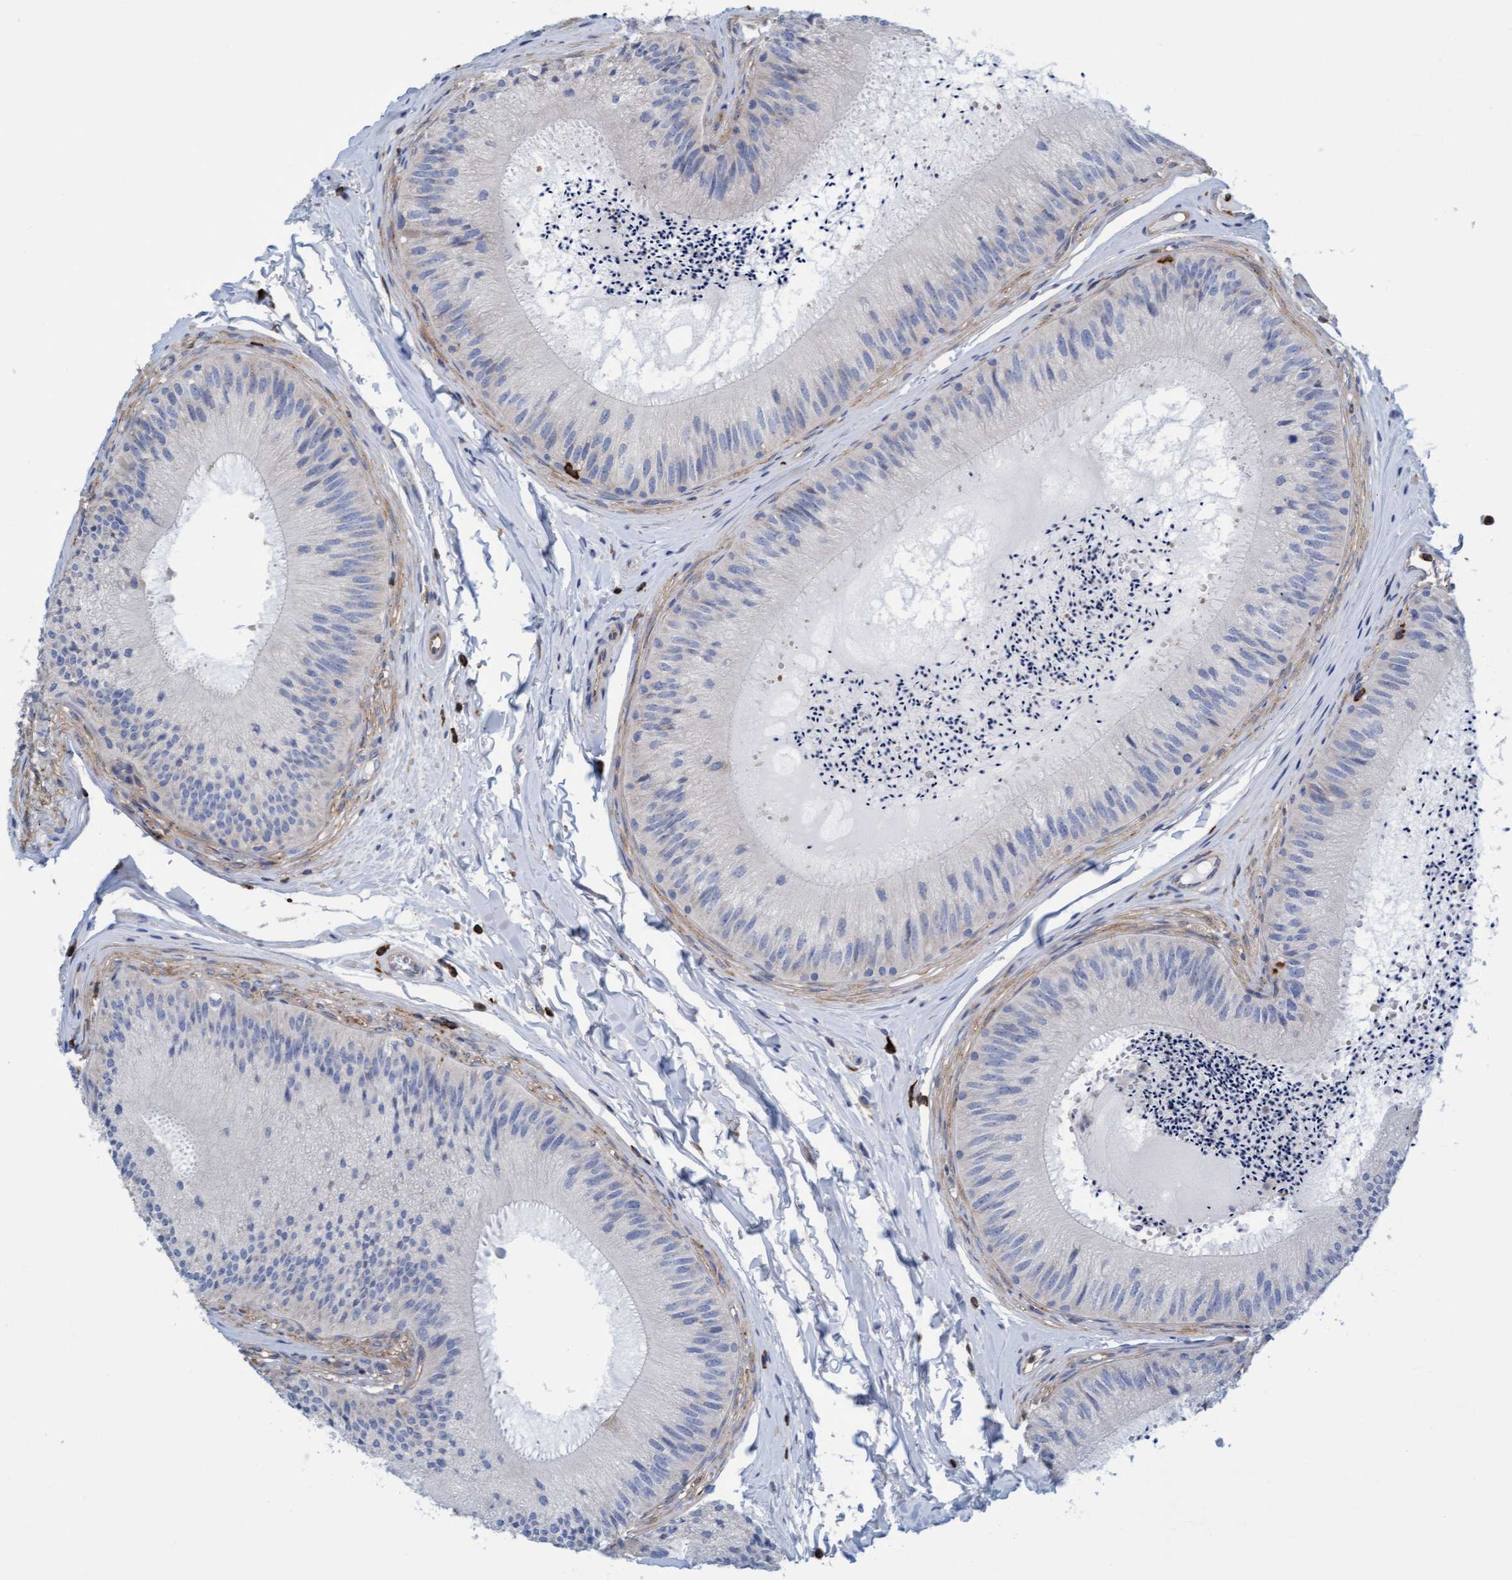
{"staining": {"intensity": "negative", "quantity": "none", "location": "none"}, "tissue": "epididymis", "cell_type": "Glandular cells", "image_type": "normal", "snomed": [{"axis": "morphology", "description": "Normal tissue, NOS"}, {"axis": "topography", "description": "Epididymis"}], "caption": "Epididymis stained for a protein using immunohistochemistry demonstrates no positivity glandular cells.", "gene": "FNBP1", "patient": {"sex": "male", "age": 31}}